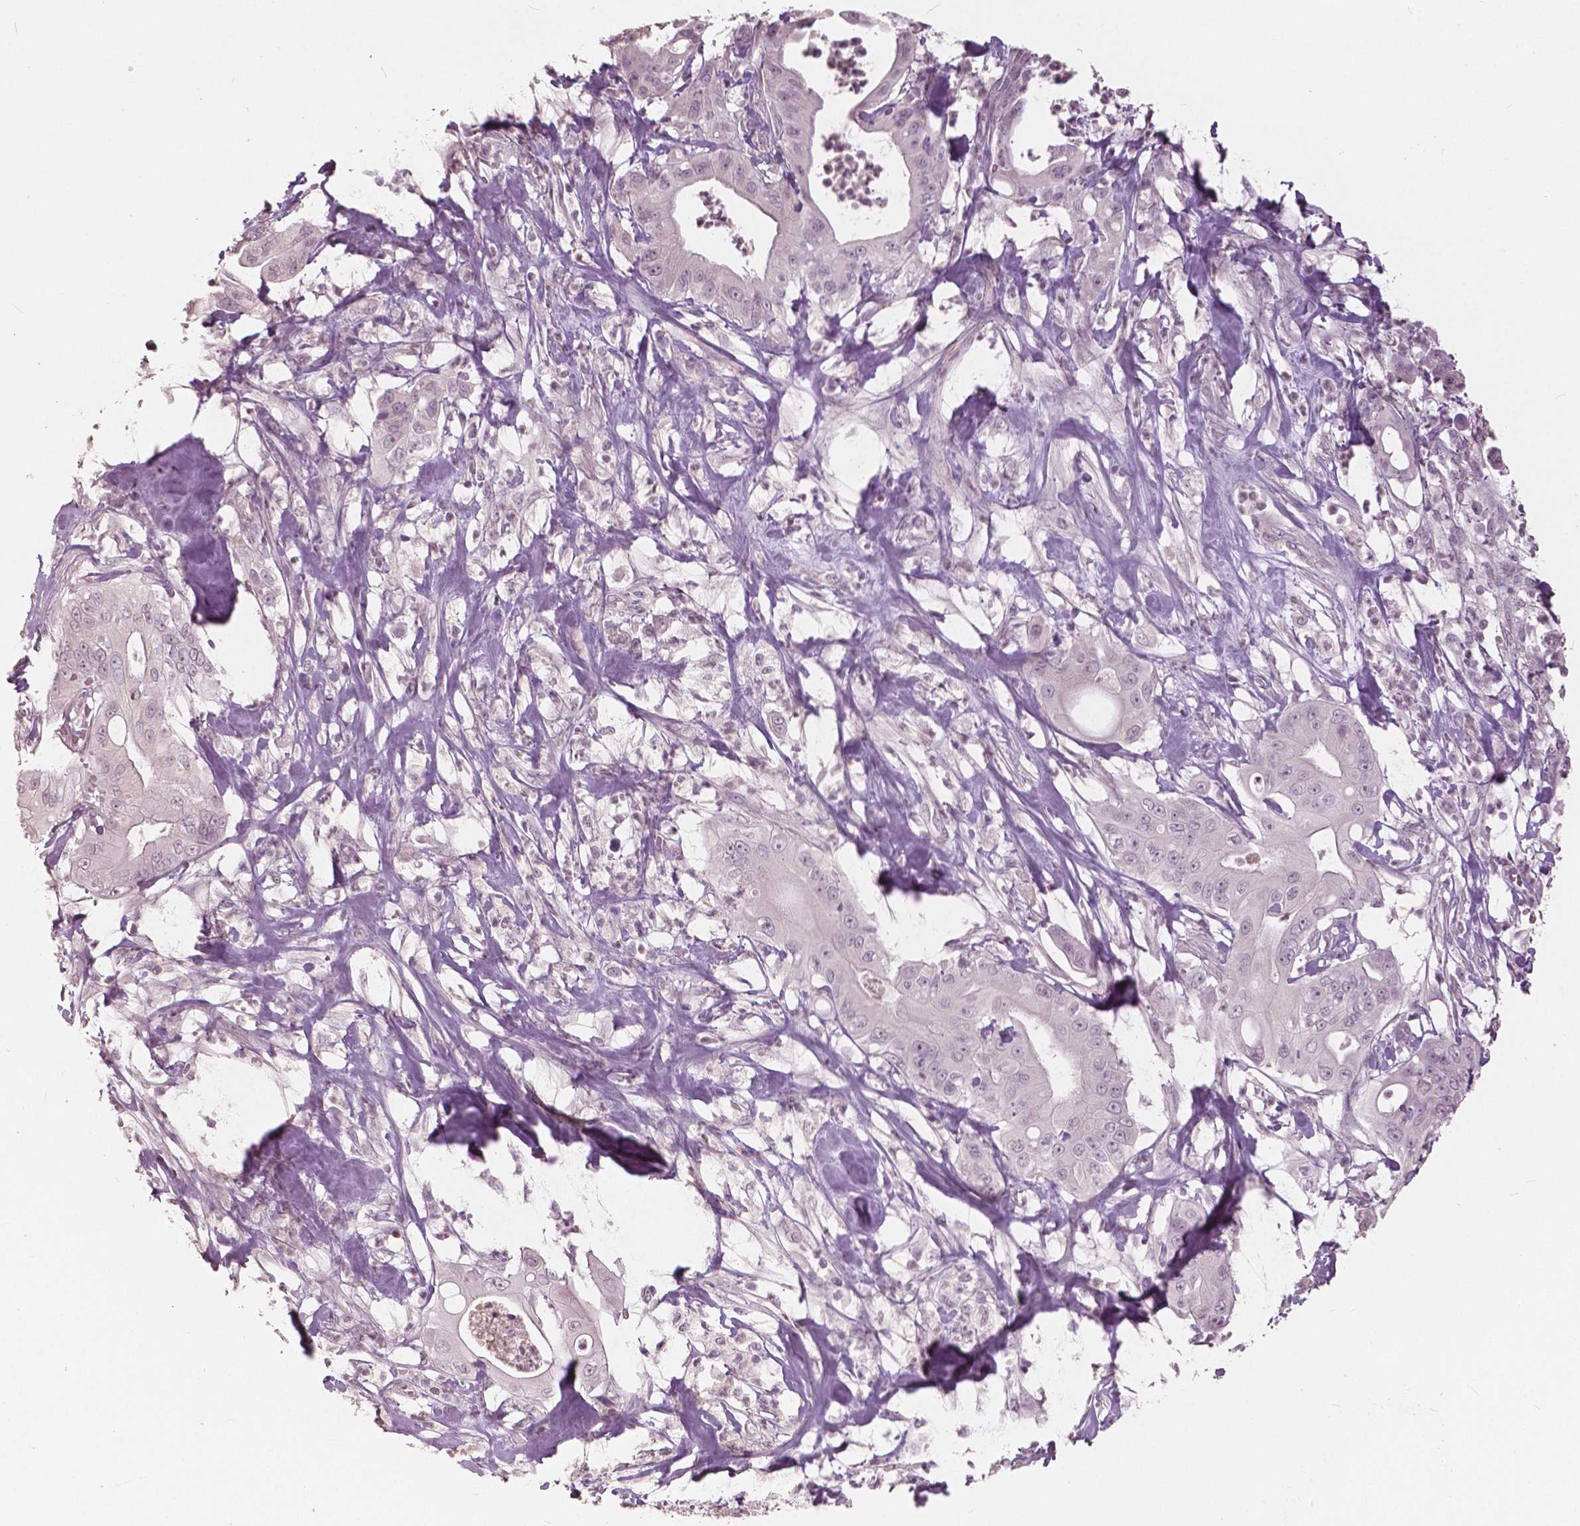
{"staining": {"intensity": "negative", "quantity": "none", "location": "none"}, "tissue": "pancreatic cancer", "cell_type": "Tumor cells", "image_type": "cancer", "snomed": [{"axis": "morphology", "description": "Adenocarcinoma, NOS"}, {"axis": "topography", "description": "Pancreas"}], "caption": "High magnification brightfield microscopy of pancreatic cancer stained with DAB (3,3'-diaminobenzidine) (brown) and counterstained with hematoxylin (blue): tumor cells show no significant expression.", "gene": "NANOG", "patient": {"sex": "male", "age": 71}}